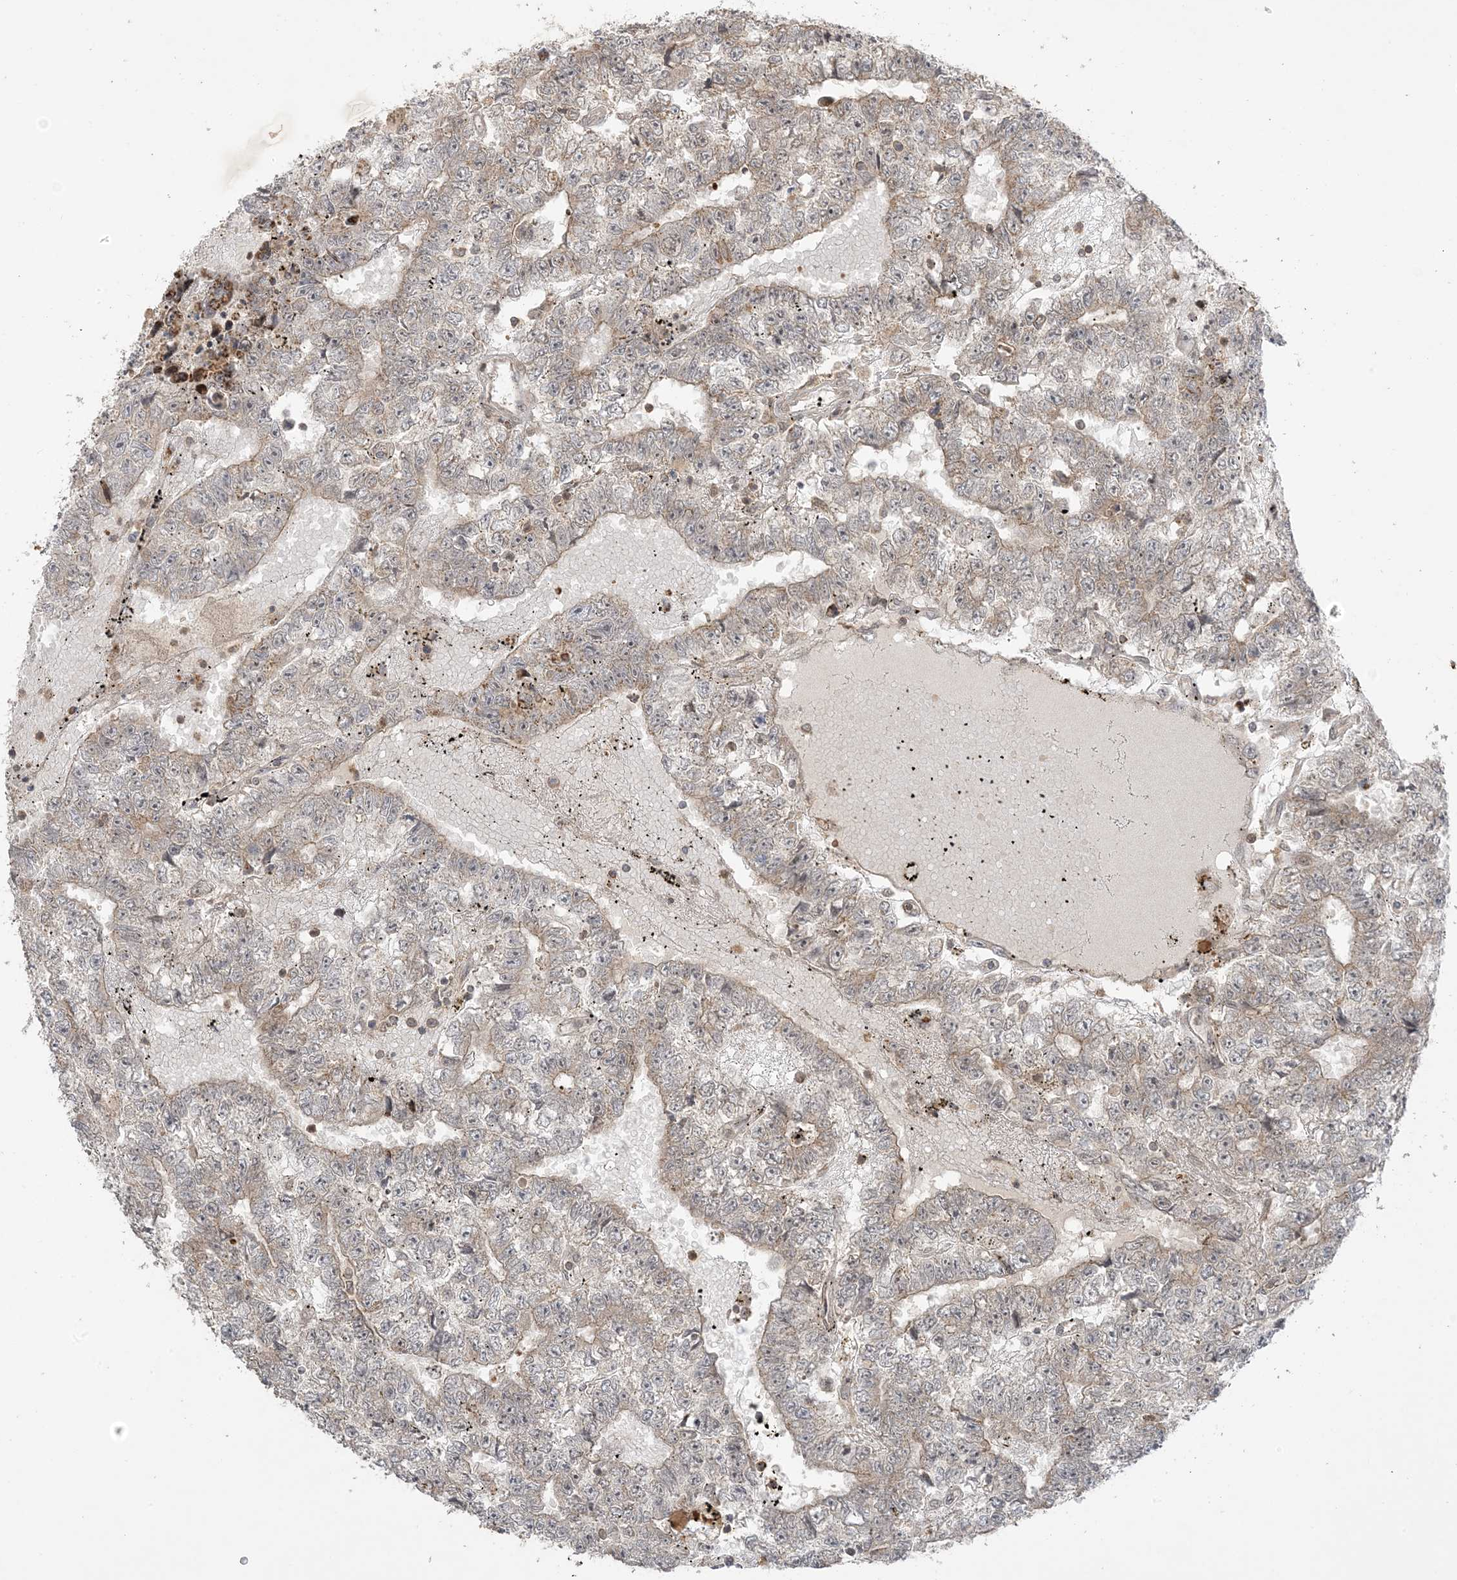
{"staining": {"intensity": "weak", "quantity": "<25%", "location": "cytoplasmic/membranous"}, "tissue": "testis cancer", "cell_type": "Tumor cells", "image_type": "cancer", "snomed": [{"axis": "morphology", "description": "Carcinoma, Embryonal, NOS"}, {"axis": "topography", "description": "Testis"}], "caption": "Embryonal carcinoma (testis) was stained to show a protein in brown. There is no significant expression in tumor cells. Brightfield microscopy of immunohistochemistry stained with DAB (brown) and hematoxylin (blue), captured at high magnification.", "gene": "PHLDB2", "patient": {"sex": "male", "age": 25}}